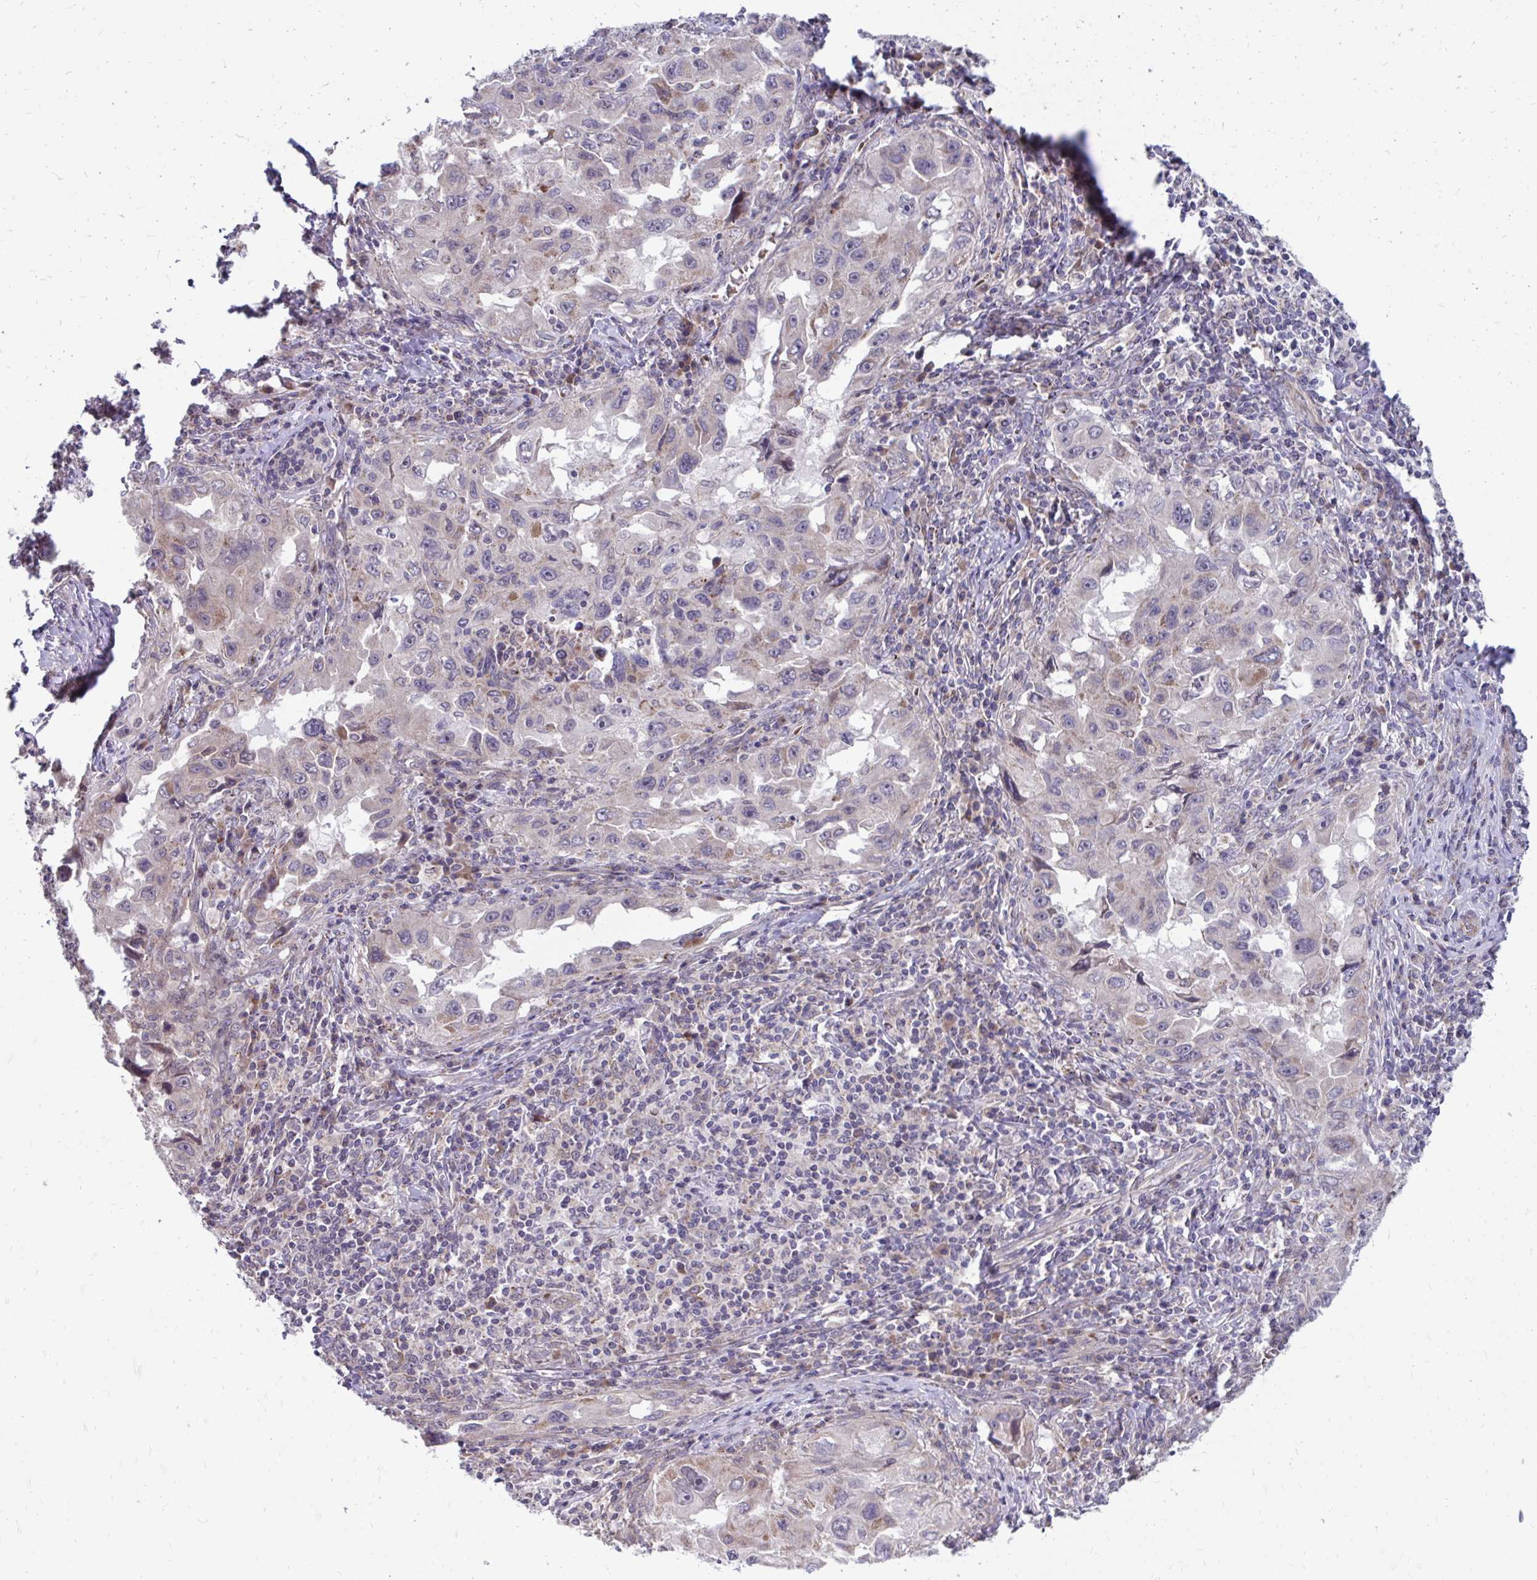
{"staining": {"intensity": "negative", "quantity": "none", "location": "none"}, "tissue": "lung cancer", "cell_type": "Tumor cells", "image_type": "cancer", "snomed": [{"axis": "morphology", "description": "Adenocarcinoma, NOS"}, {"axis": "topography", "description": "Lung"}], "caption": "IHC of human adenocarcinoma (lung) displays no expression in tumor cells.", "gene": "ITPR2", "patient": {"sex": "female", "age": 73}}